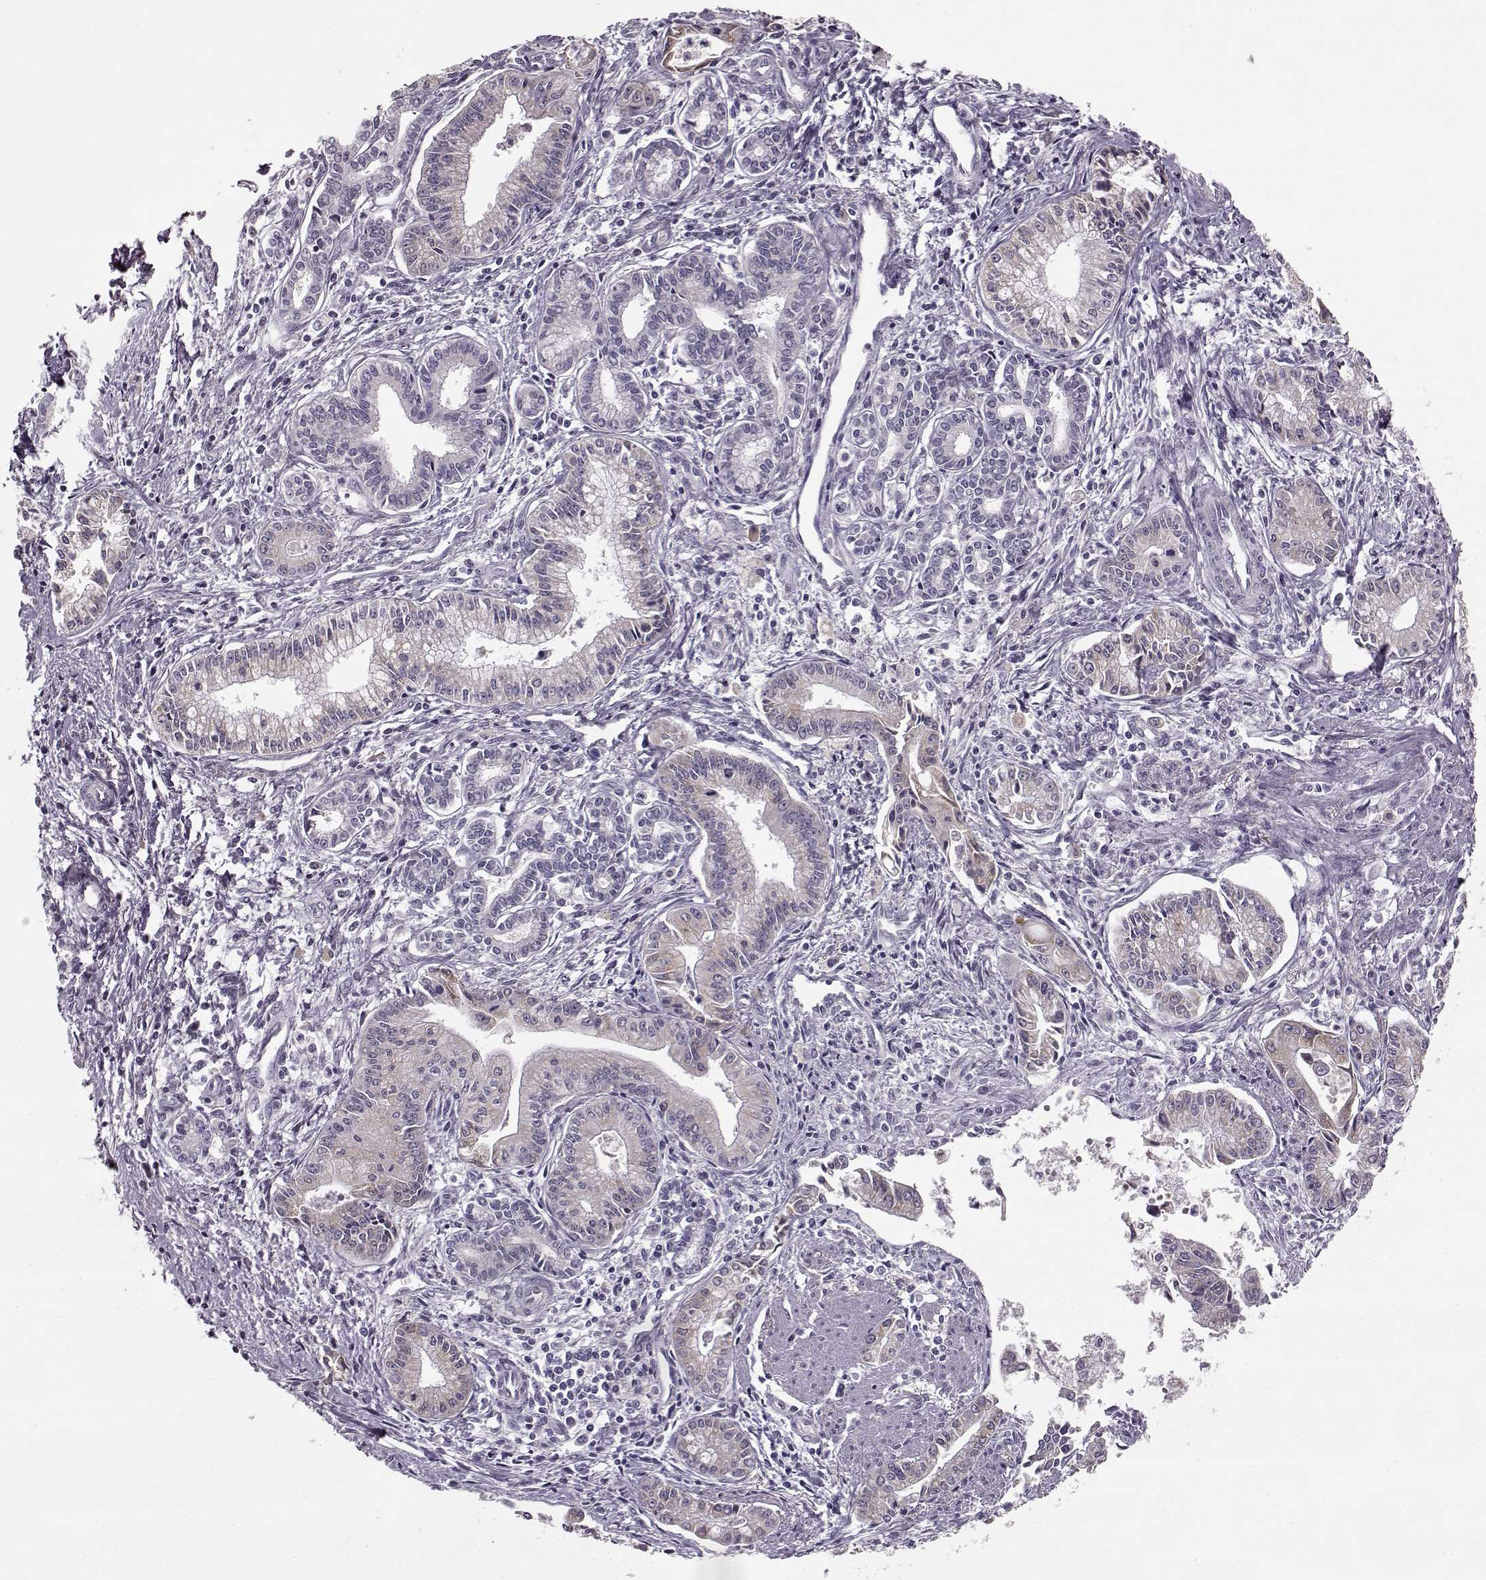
{"staining": {"intensity": "weak", "quantity": "25%-75%", "location": "cytoplasmic/membranous"}, "tissue": "pancreatic cancer", "cell_type": "Tumor cells", "image_type": "cancer", "snomed": [{"axis": "morphology", "description": "Adenocarcinoma, NOS"}, {"axis": "topography", "description": "Pancreas"}], "caption": "Immunohistochemistry (IHC) histopathology image of neoplastic tissue: human adenocarcinoma (pancreatic) stained using immunohistochemistry (IHC) exhibits low levels of weak protein expression localized specifically in the cytoplasmic/membranous of tumor cells, appearing as a cytoplasmic/membranous brown color.", "gene": "MAP6D1", "patient": {"sex": "female", "age": 65}}